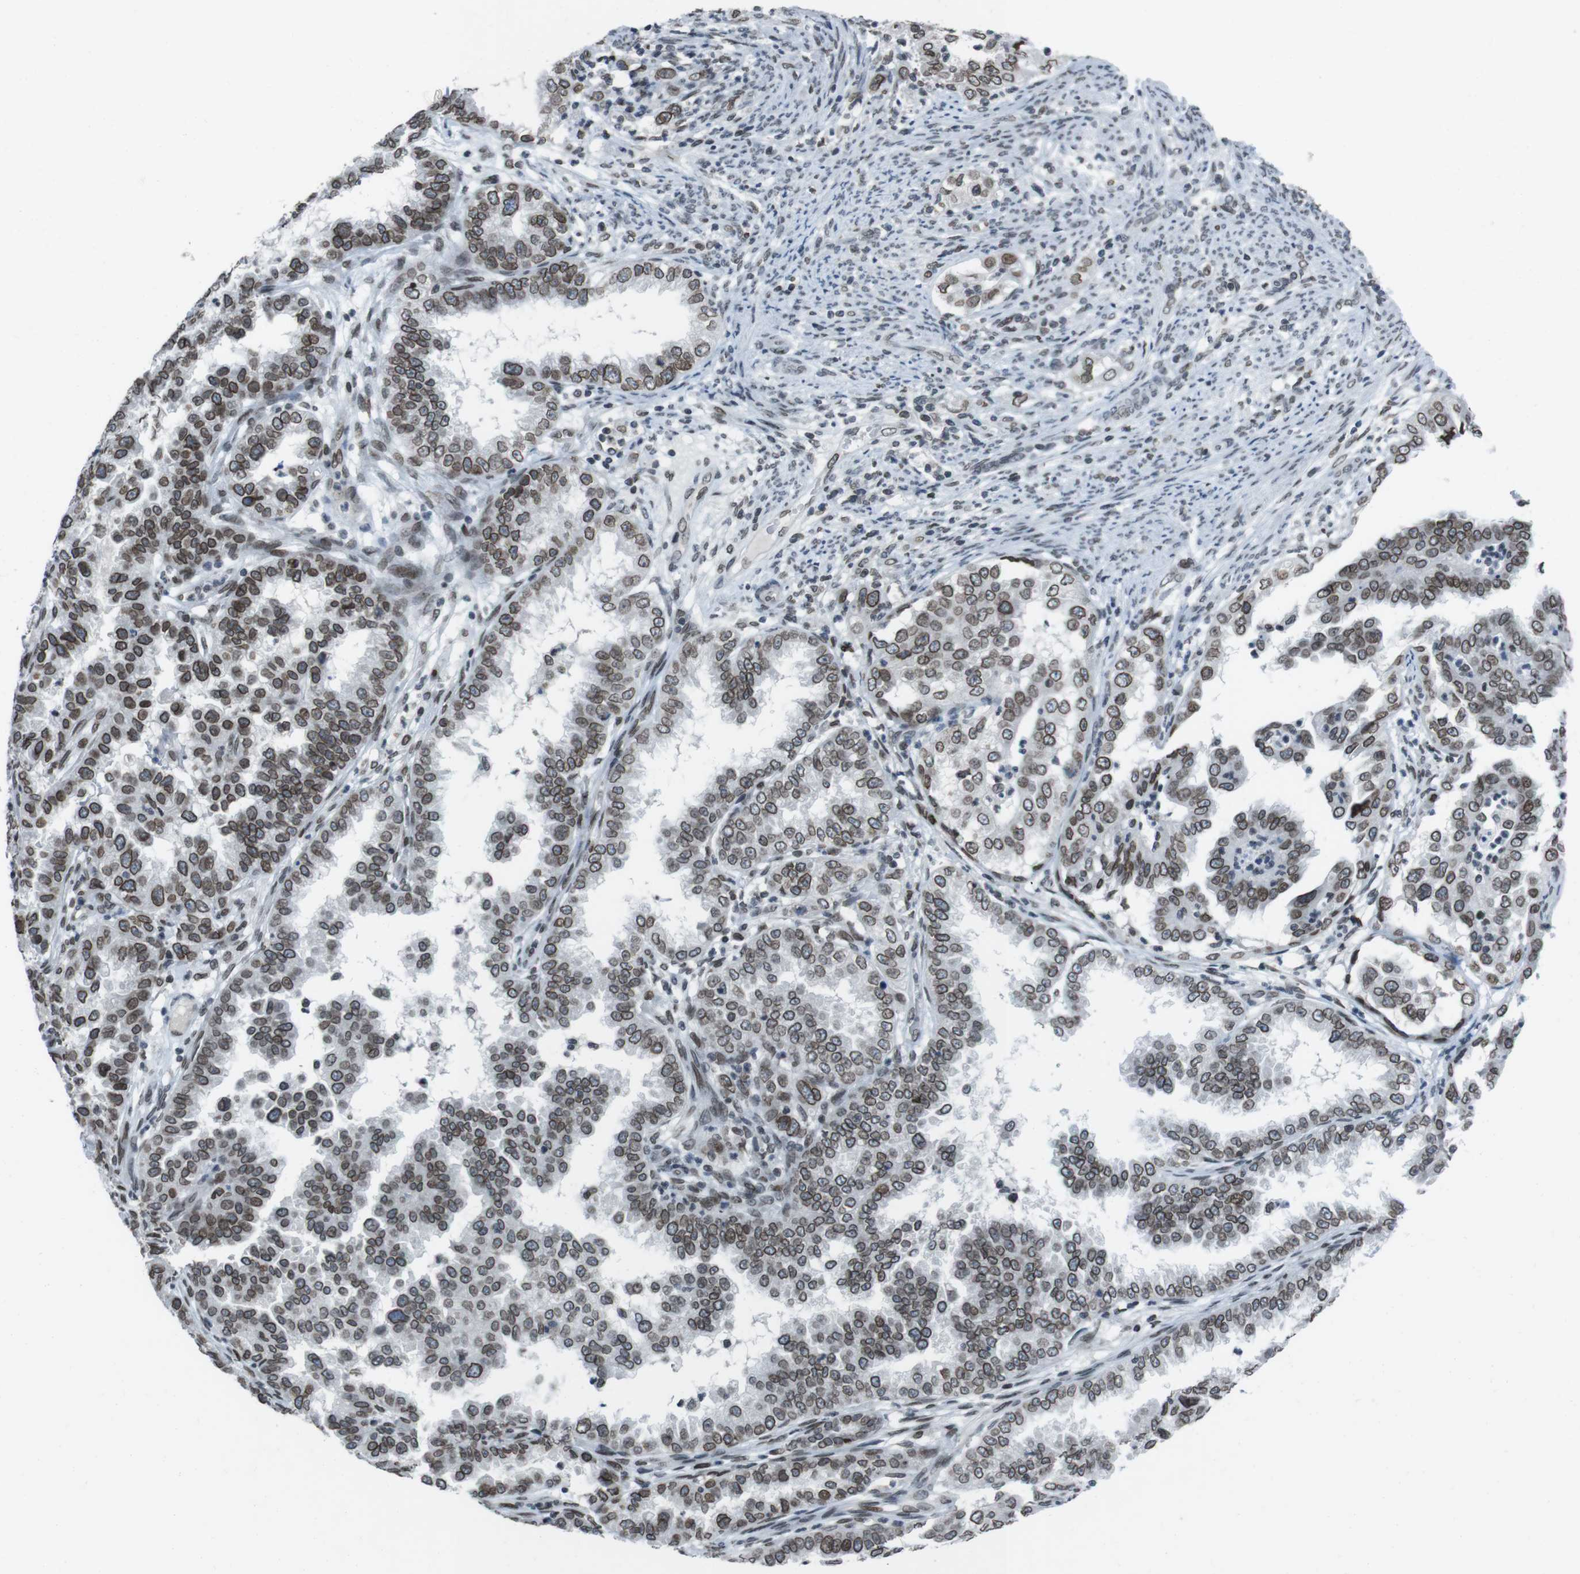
{"staining": {"intensity": "strong", "quantity": ">75%", "location": "cytoplasmic/membranous,nuclear"}, "tissue": "endometrial cancer", "cell_type": "Tumor cells", "image_type": "cancer", "snomed": [{"axis": "morphology", "description": "Adenocarcinoma, NOS"}, {"axis": "topography", "description": "Endometrium"}], "caption": "This image exhibits endometrial adenocarcinoma stained with immunohistochemistry to label a protein in brown. The cytoplasmic/membranous and nuclear of tumor cells show strong positivity for the protein. Nuclei are counter-stained blue.", "gene": "MAD1L1", "patient": {"sex": "female", "age": 85}}